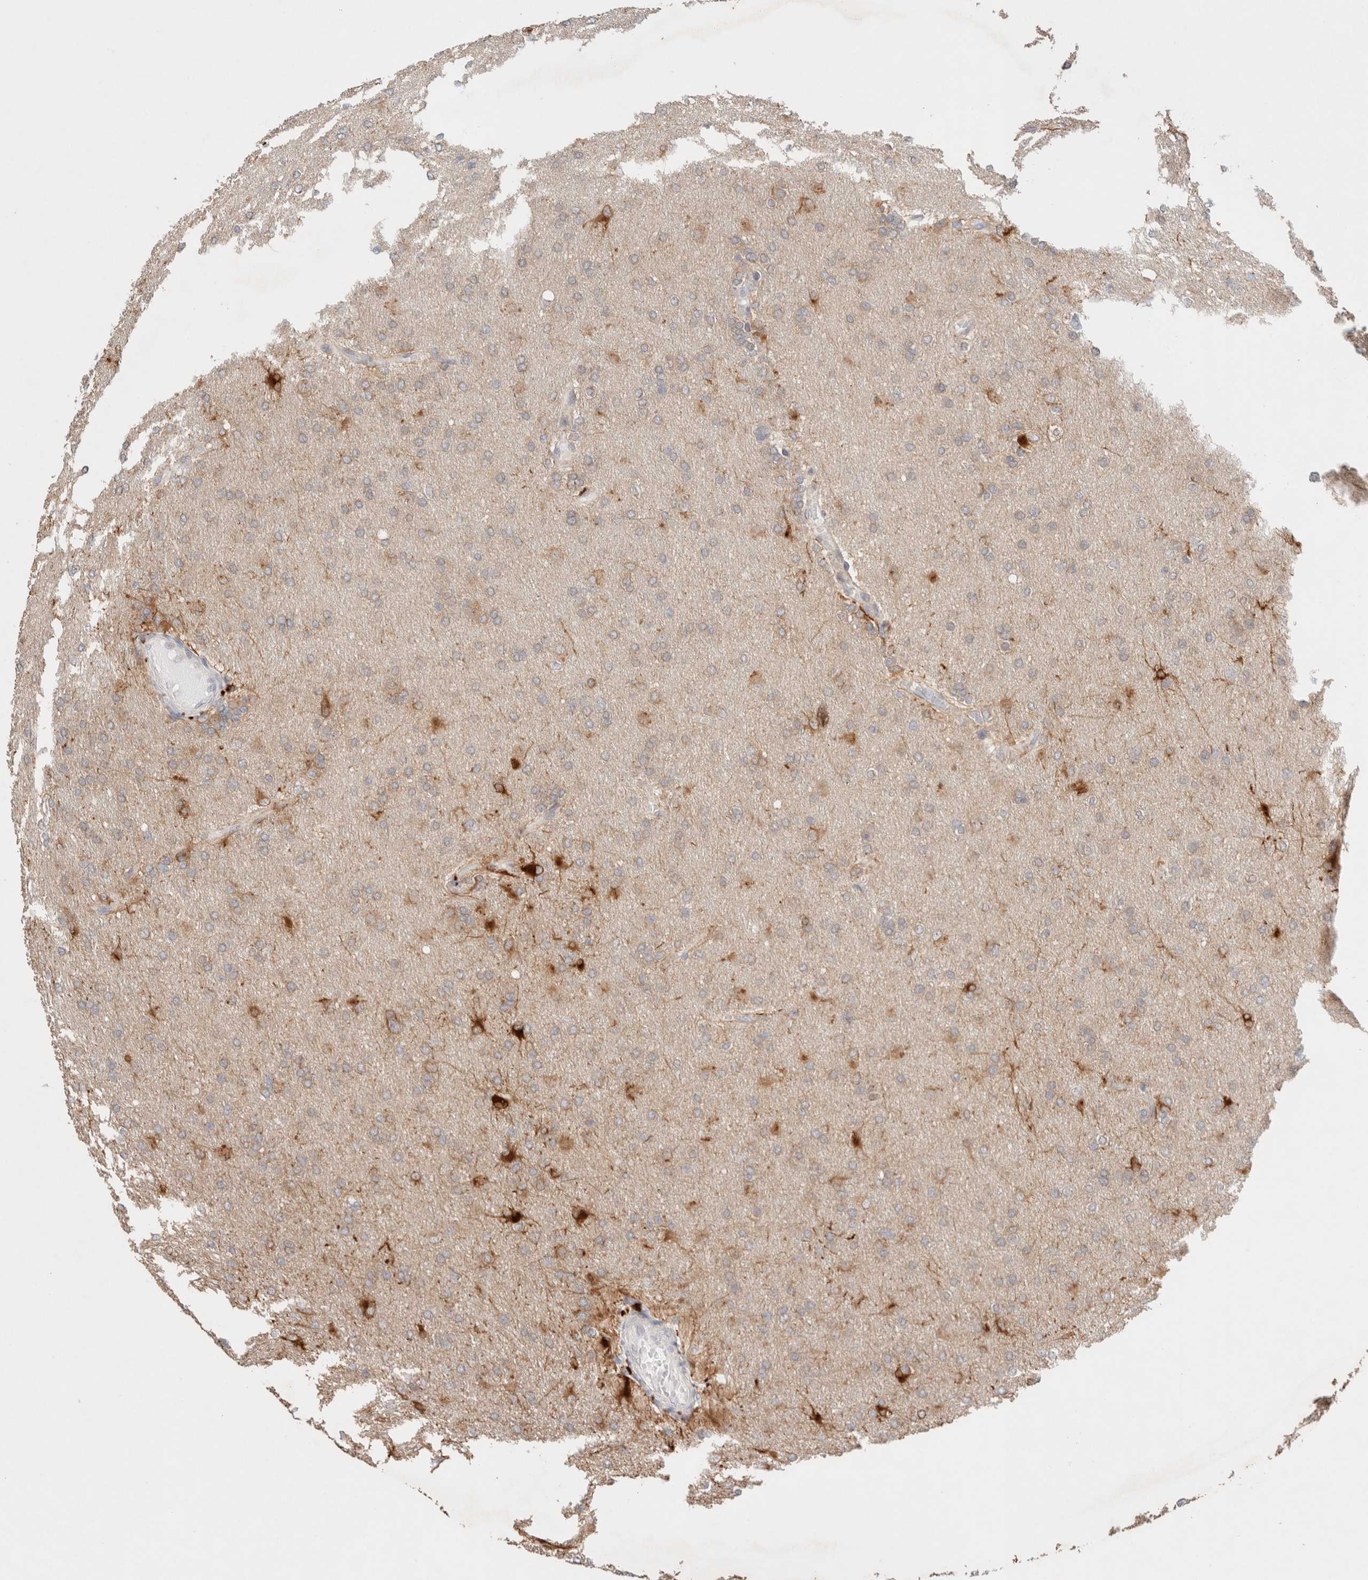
{"staining": {"intensity": "moderate", "quantity": "<25%", "location": "cytoplasmic/membranous"}, "tissue": "glioma", "cell_type": "Tumor cells", "image_type": "cancer", "snomed": [{"axis": "morphology", "description": "Glioma, malignant, High grade"}, {"axis": "topography", "description": "Cerebral cortex"}], "caption": "Tumor cells display low levels of moderate cytoplasmic/membranous positivity in approximately <25% of cells in glioma.", "gene": "ERI3", "patient": {"sex": "female", "age": 36}}